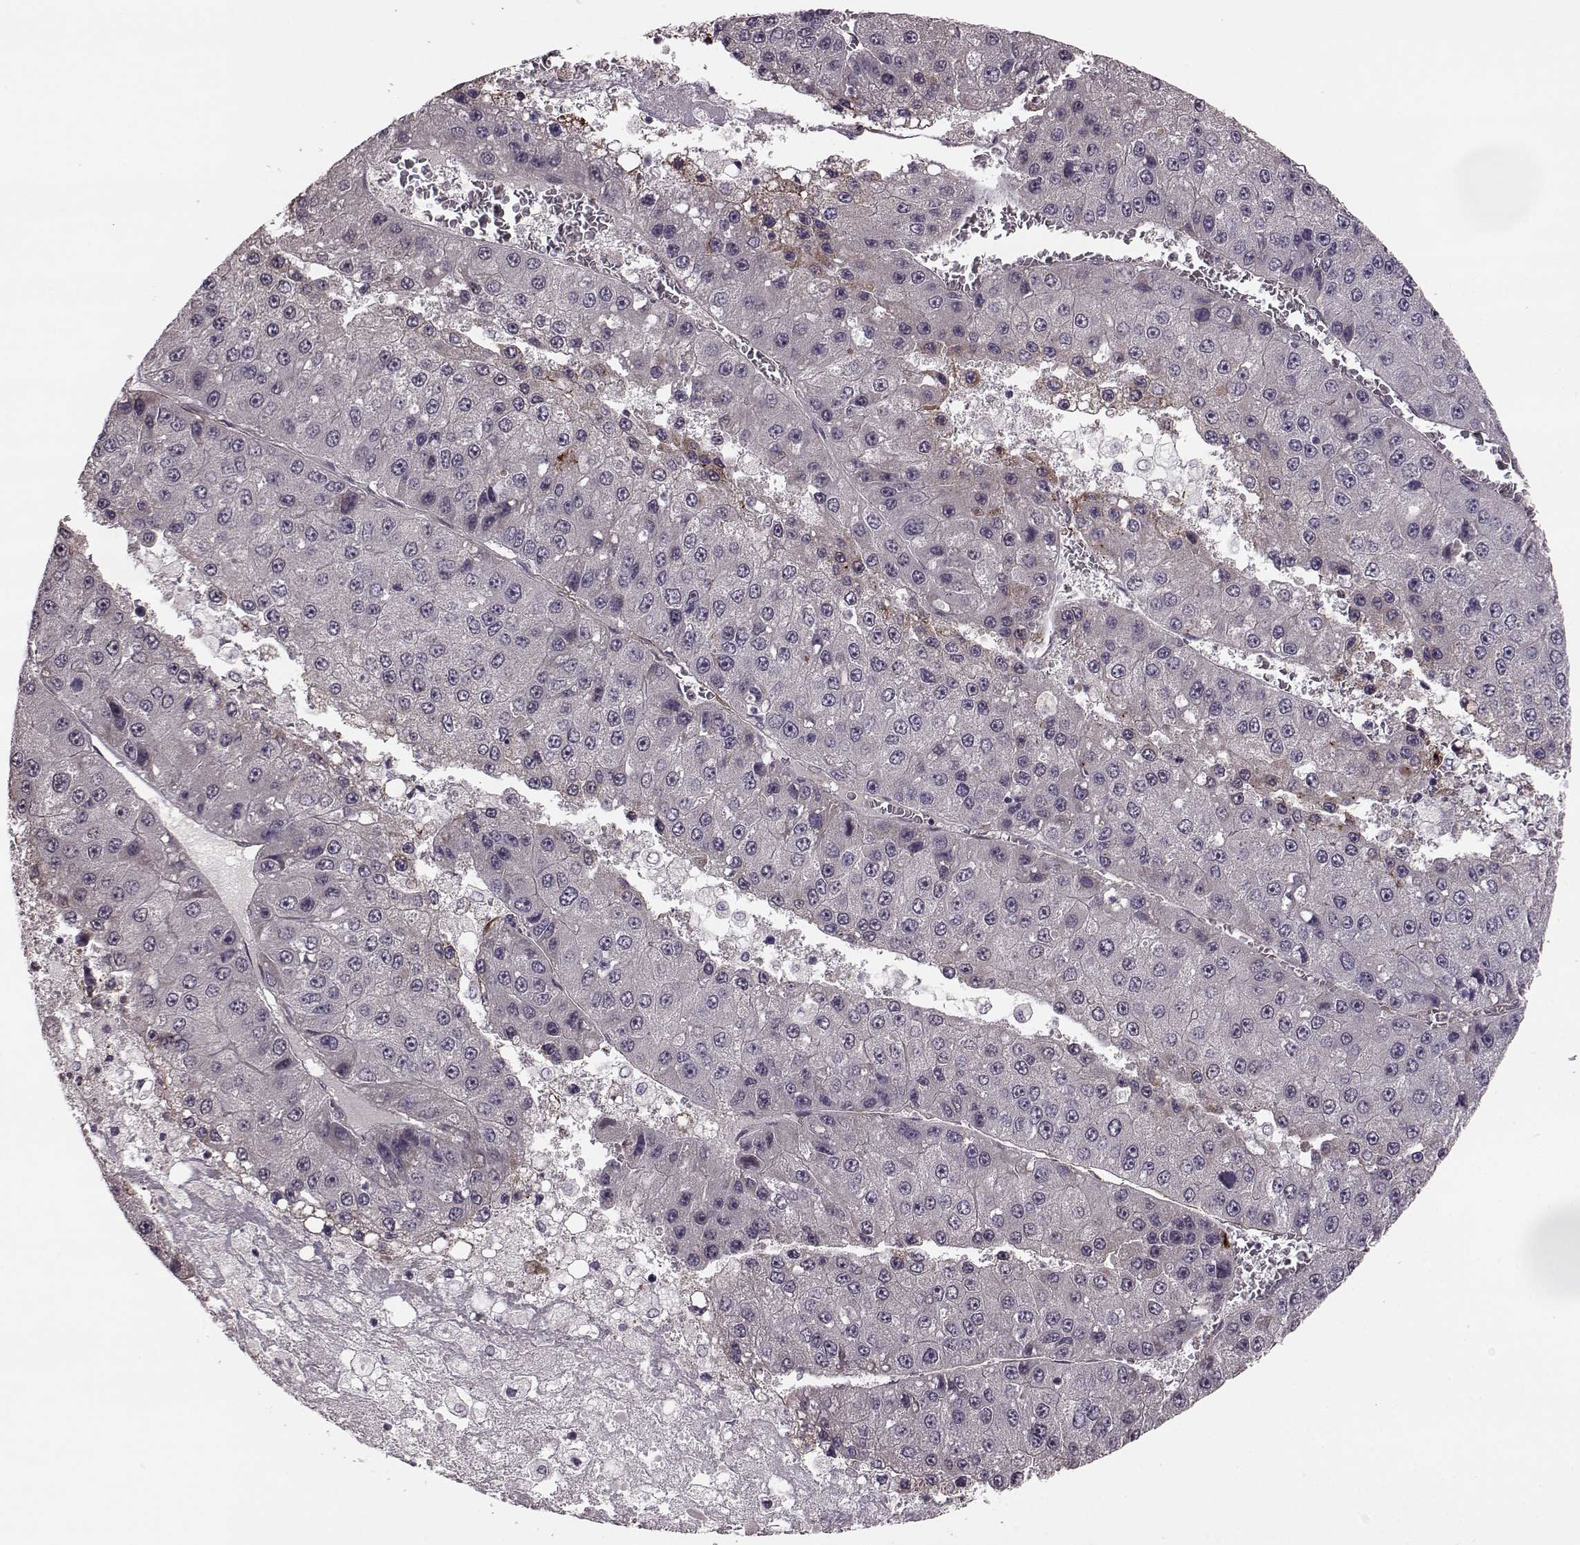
{"staining": {"intensity": "negative", "quantity": "none", "location": "none"}, "tissue": "liver cancer", "cell_type": "Tumor cells", "image_type": "cancer", "snomed": [{"axis": "morphology", "description": "Carcinoma, Hepatocellular, NOS"}, {"axis": "topography", "description": "Liver"}], "caption": "There is no significant staining in tumor cells of liver hepatocellular carcinoma. The staining is performed using DAB (3,3'-diaminobenzidine) brown chromogen with nuclei counter-stained in using hematoxylin.", "gene": "SYNPO", "patient": {"sex": "female", "age": 73}}